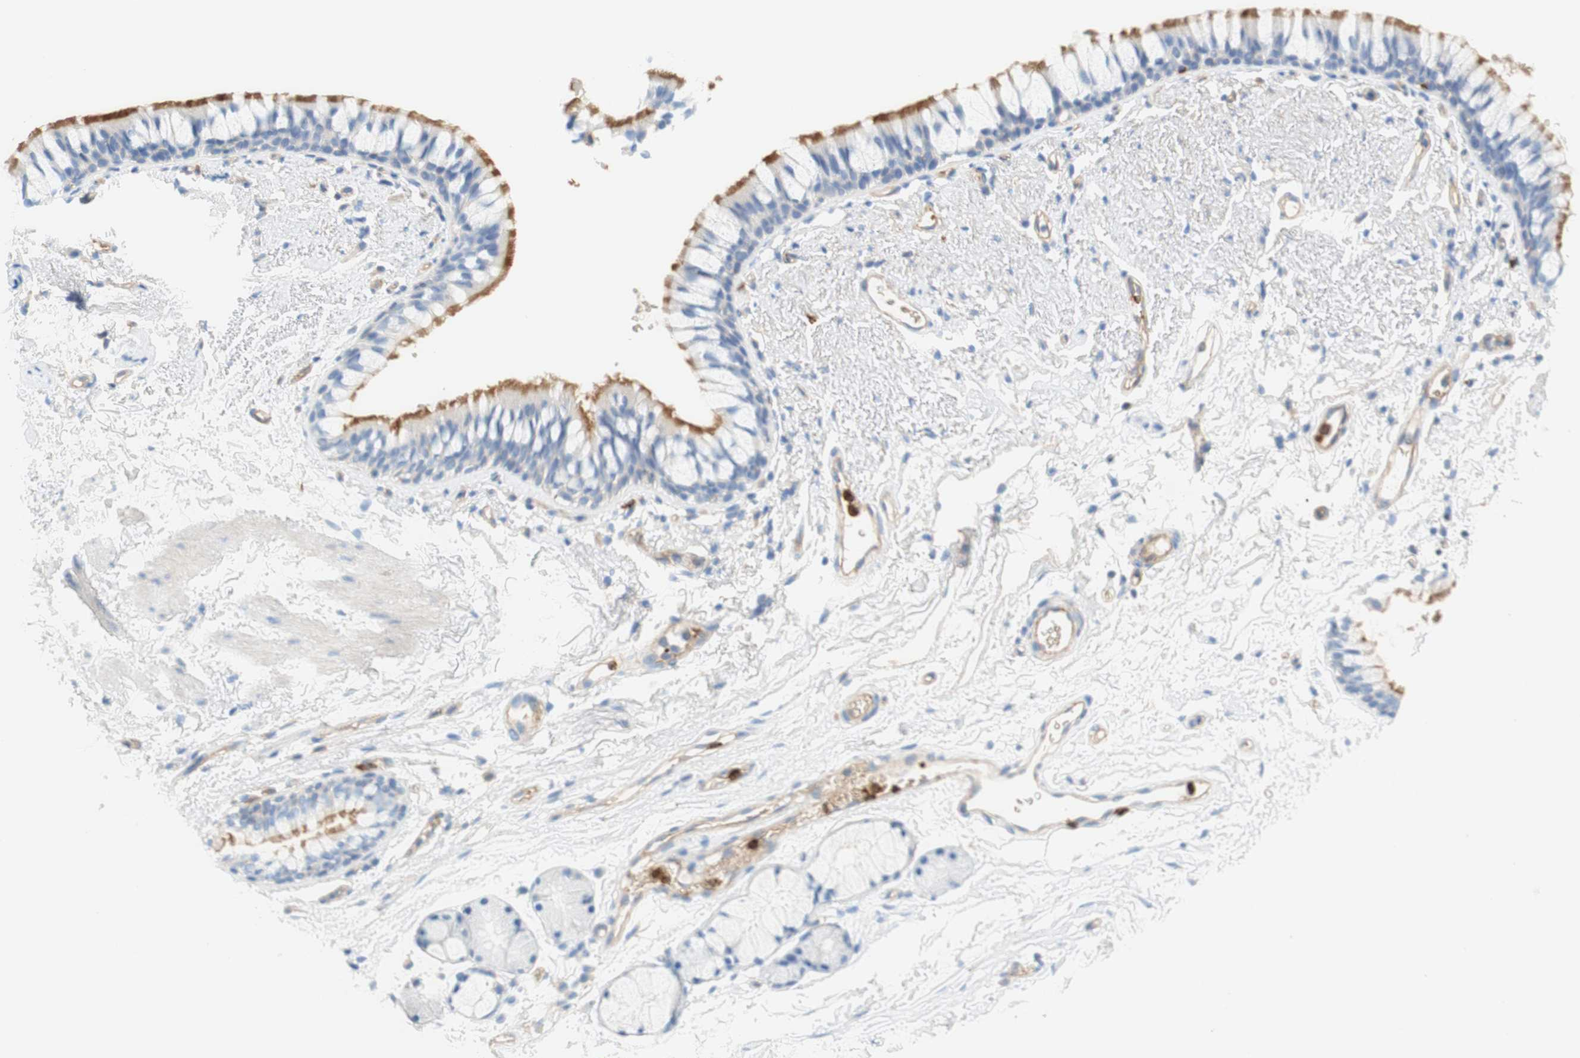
{"staining": {"intensity": "negative", "quantity": "none", "location": "none"}, "tissue": "adipose tissue", "cell_type": "Adipocytes", "image_type": "normal", "snomed": [{"axis": "morphology", "description": "Normal tissue, NOS"}, {"axis": "topography", "description": "Bronchus"}], "caption": "The histopathology image shows no significant staining in adipocytes of adipose tissue. Nuclei are stained in blue.", "gene": "STOM", "patient": {"sex": "female", "age": 73}}